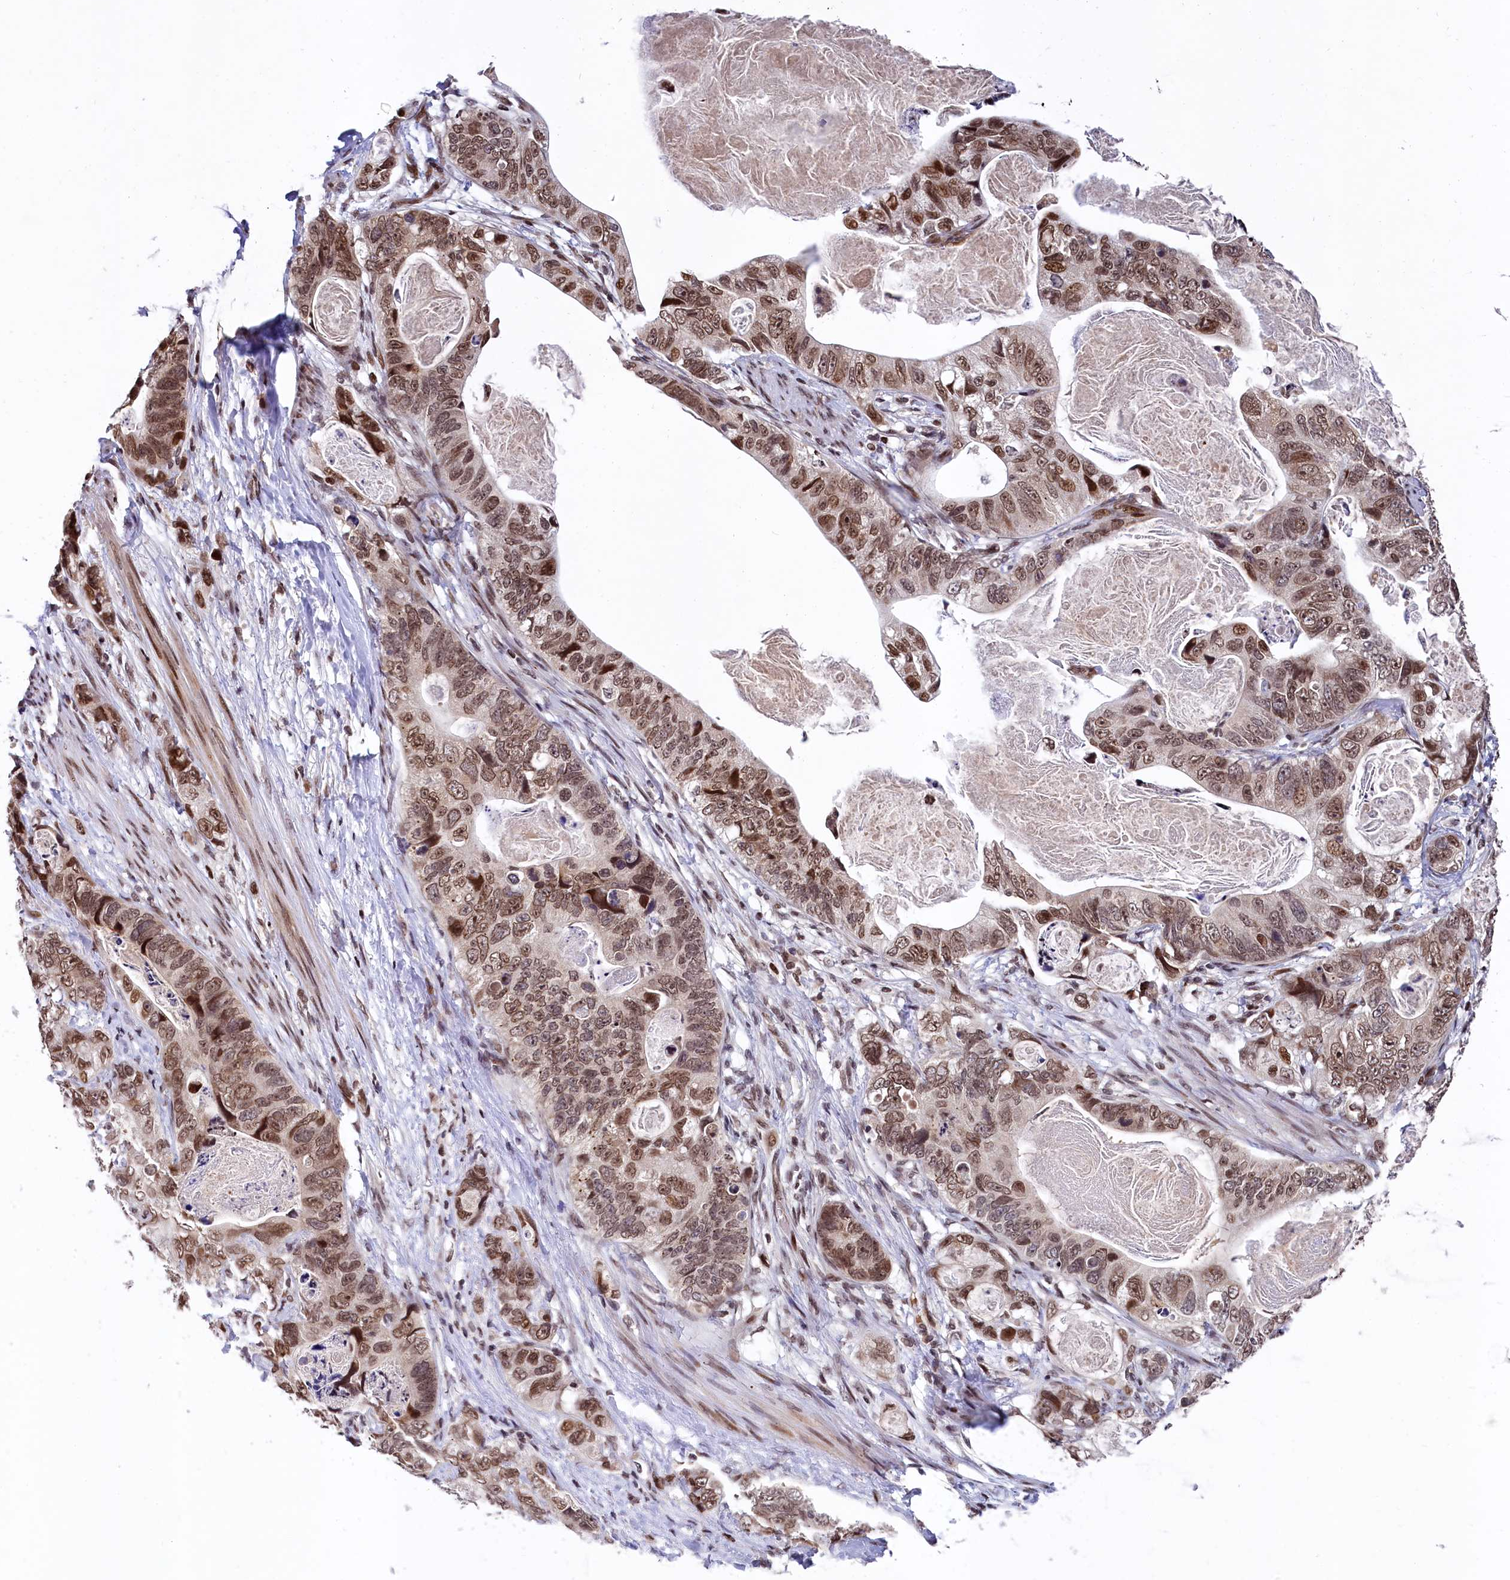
{"staining": {"intensity": "moderate", "quantity": ">75%", "location": "nuclear"}, "tissue": "stomach cancer", "cell_type": "Tumor cells", "image_type": "cancer", "snomed": [{"axis": "morphology", "description": "Normal tissue, NOS"}, {"axis": "morphology", "description": "Adenocarcinoma, NOS"}, {"axis": "topography", "description": "Stomach"}], "caption": "Protein positivity by immunohistochemistry (IHC) displays moderate nuclear expression in about >75% of tumor cells in stomach adenocarcinoma. (DAB IHC with brightfield microscopy, high magnification).", "gene": "FAM217B", "patient": {"sex": "female", "age": 89}}